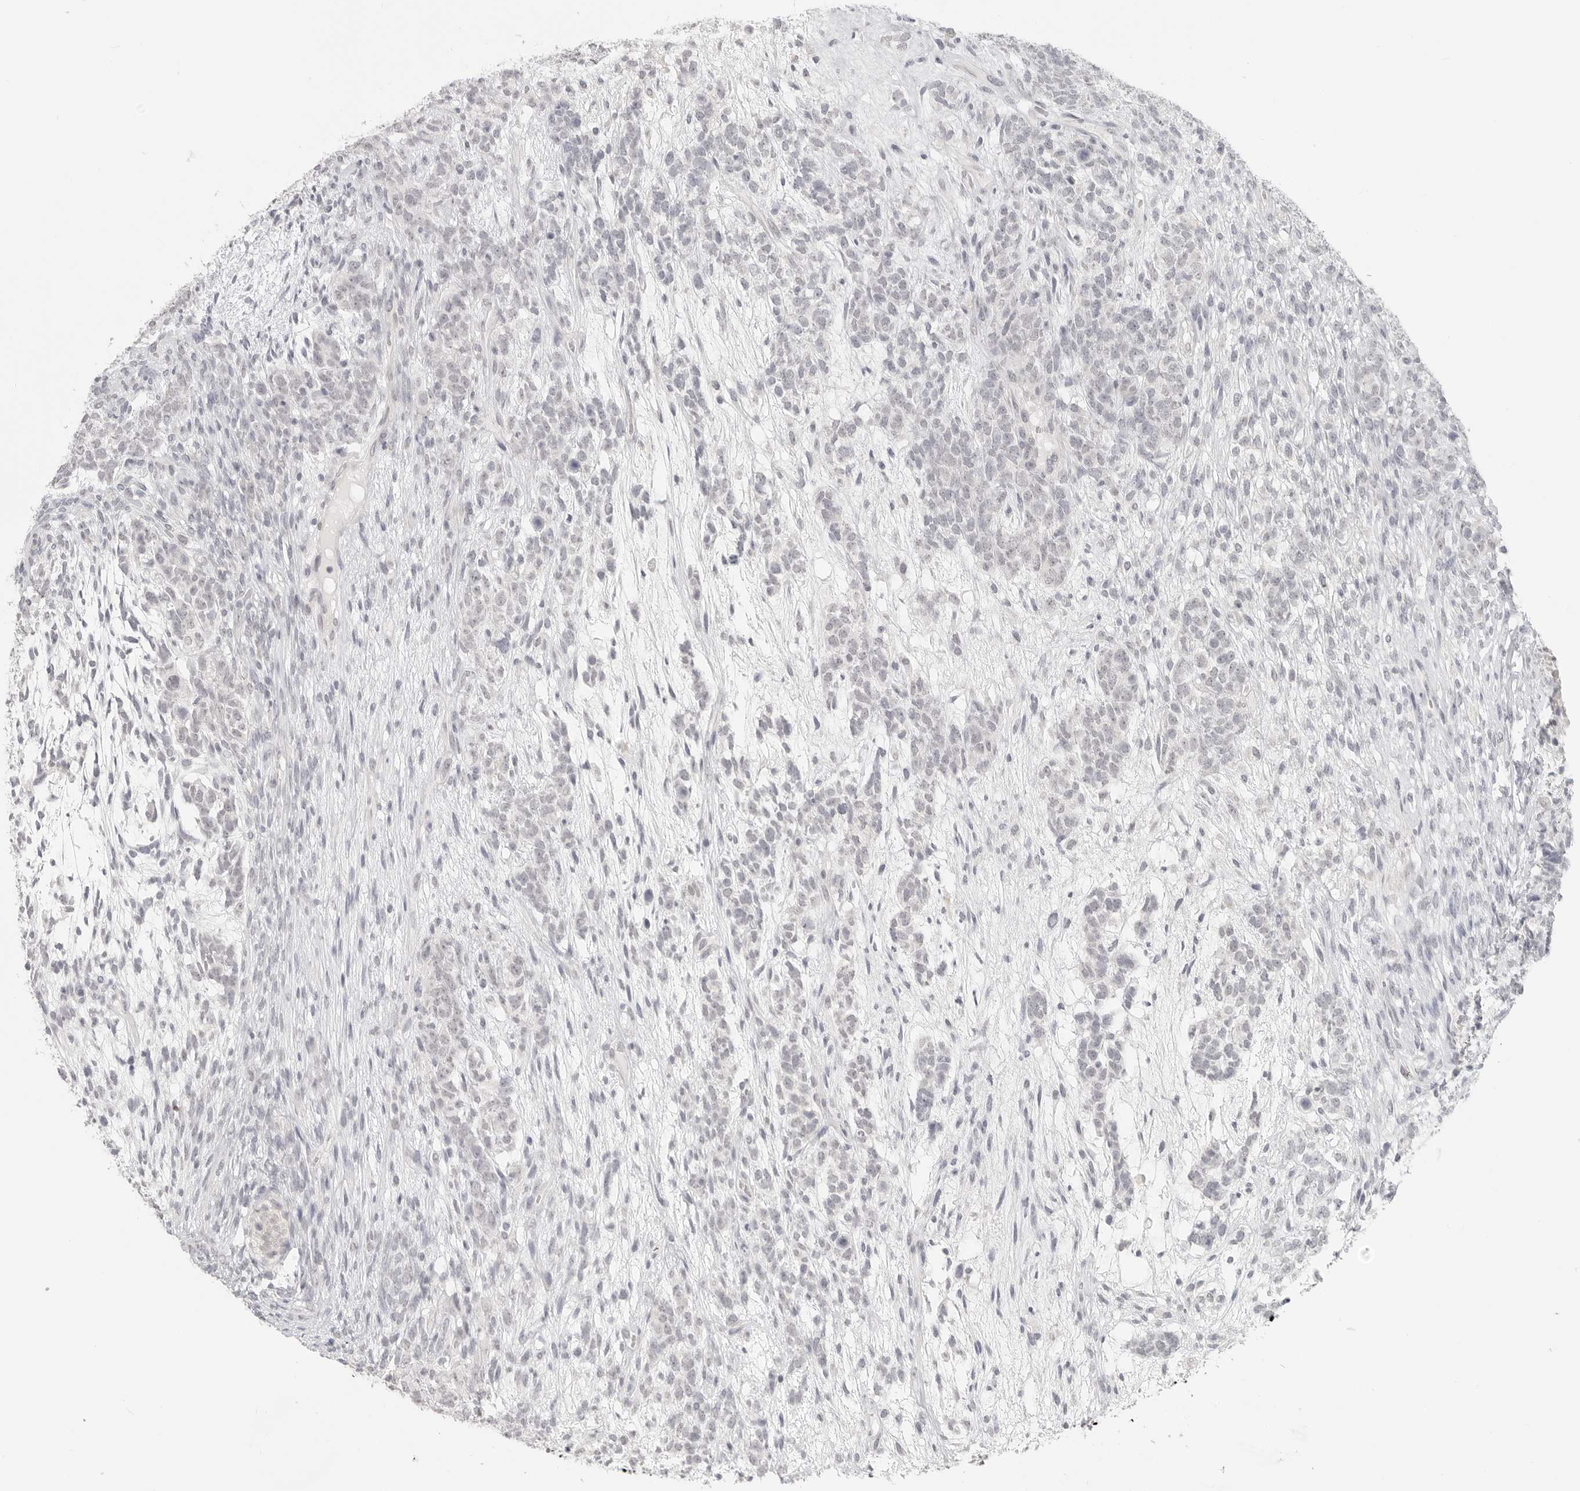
{"staining": {"intensity": "negative", "quantity": "none", "location": "none"}, "tissue": "testis cancer", "cell_type": "Tumor cells", "image_type": "cancer", "snomed": [{"axis": "morphology", "description": "Seminoma, NOS"}, {"axis": "morphology", "description": "Carcinoma, Embryonal, NOS"}, {"axis": "topography", "description": "Testis"}], "caption": "Testis cancer (embryonal carcinoma) was stained to show a protein in brown. There is no significant positivity in tumor cells.", "gene": "KLK11", "patient": {"sex": "male", "age": 28}}